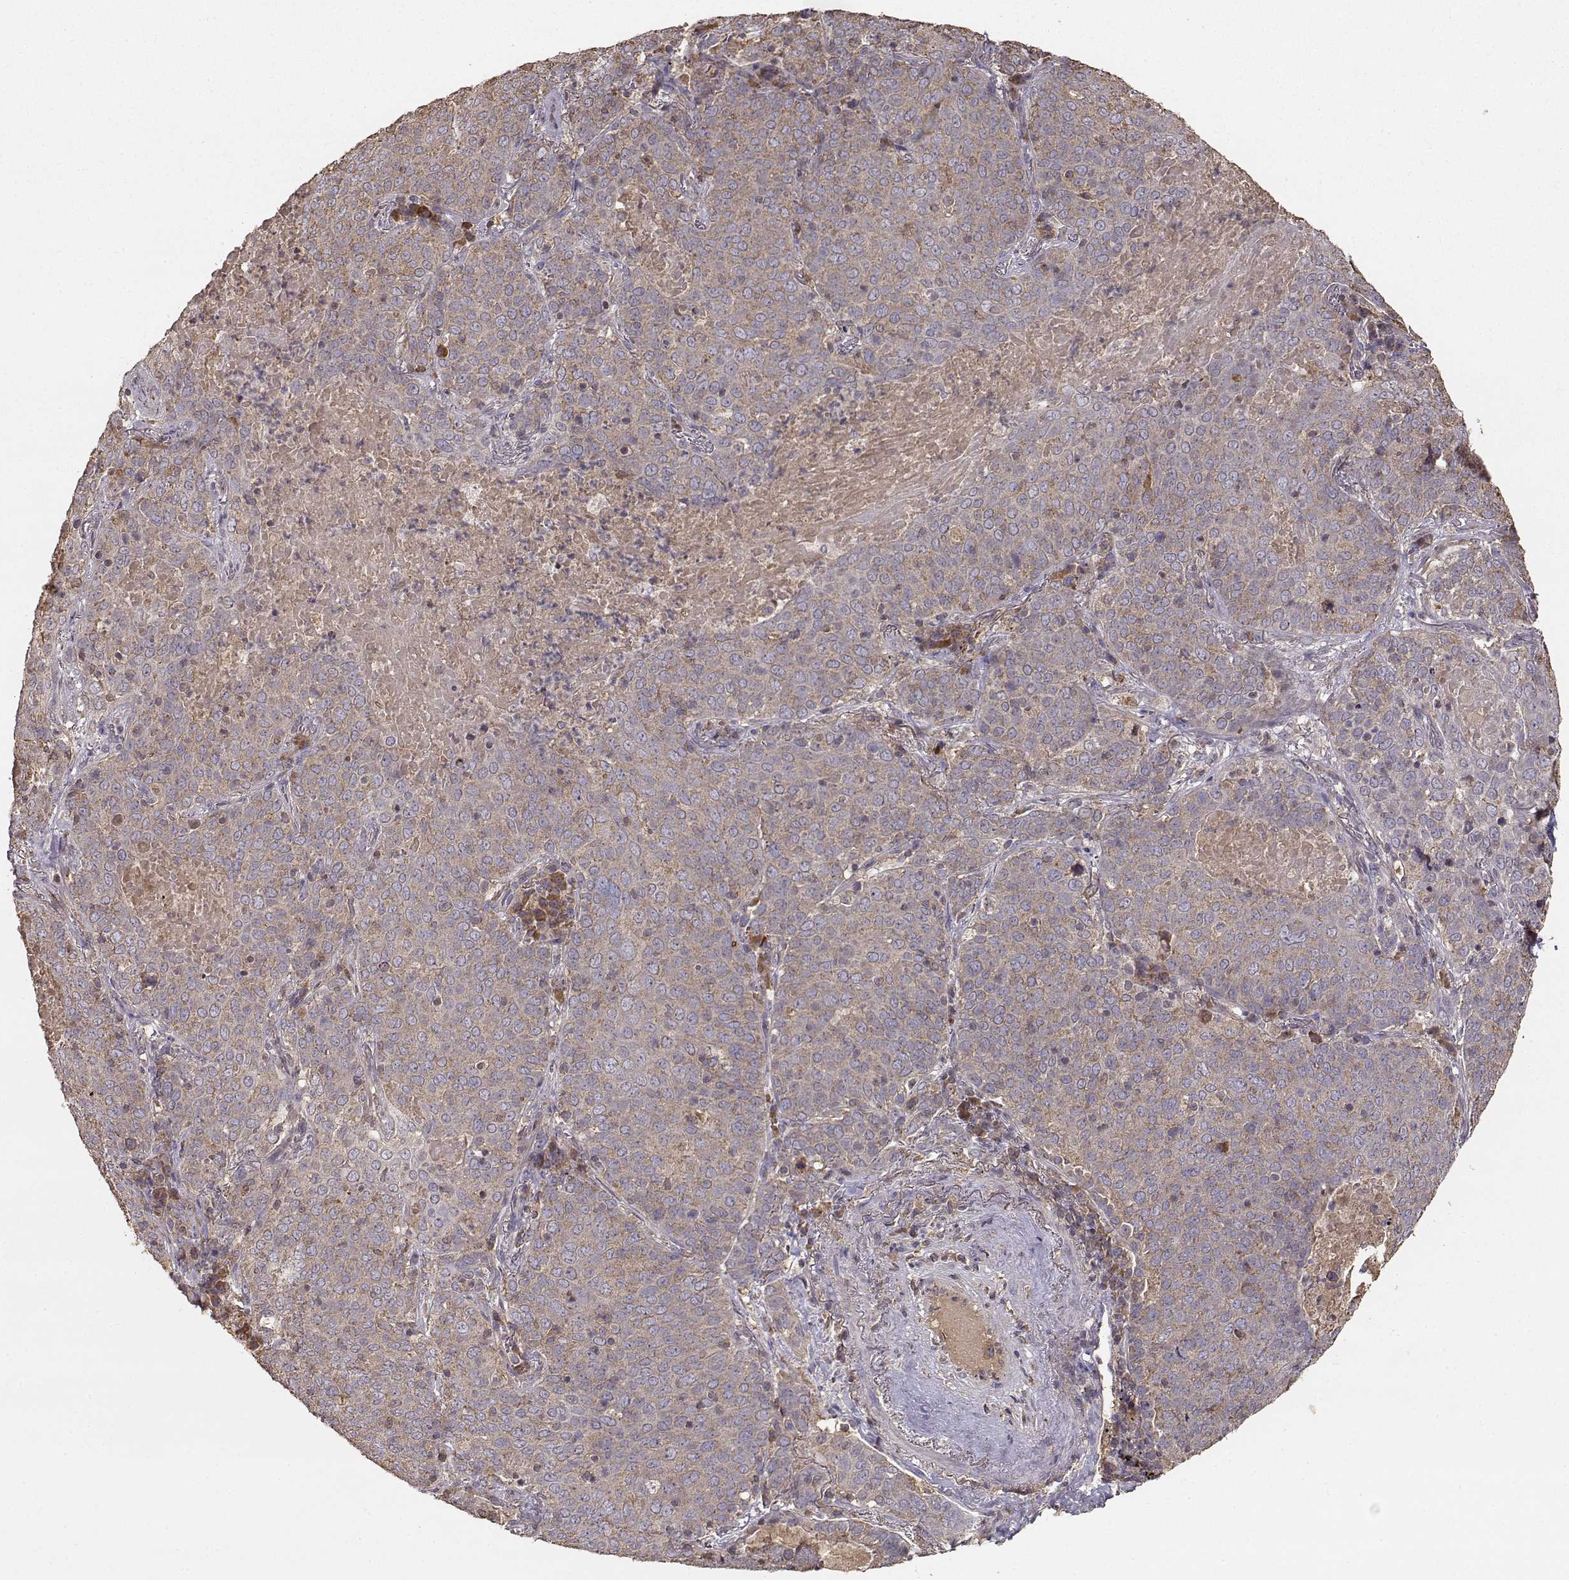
{"staining": {"intensity": "weak", "quantity": ">75%", "location": "cytoplasmic/membranous"}, "tissue": "lung cancer", "cell_type": "Tumor cells", "image_type": "cancer", "snomed": [{"axis": "morphology", "description": "Squamous cell carcinoma, NOS"}, {"axis": "topography", "description": "Lung"}], "caption": "A micrograph showing weak cytoplasmic/membranous staining in about >75% of tumor cells in lung cancer, as visualized by brown immunohistochemical staining.", "gene": "TARS3", "patient": {"sex": "male", "age": 82}}